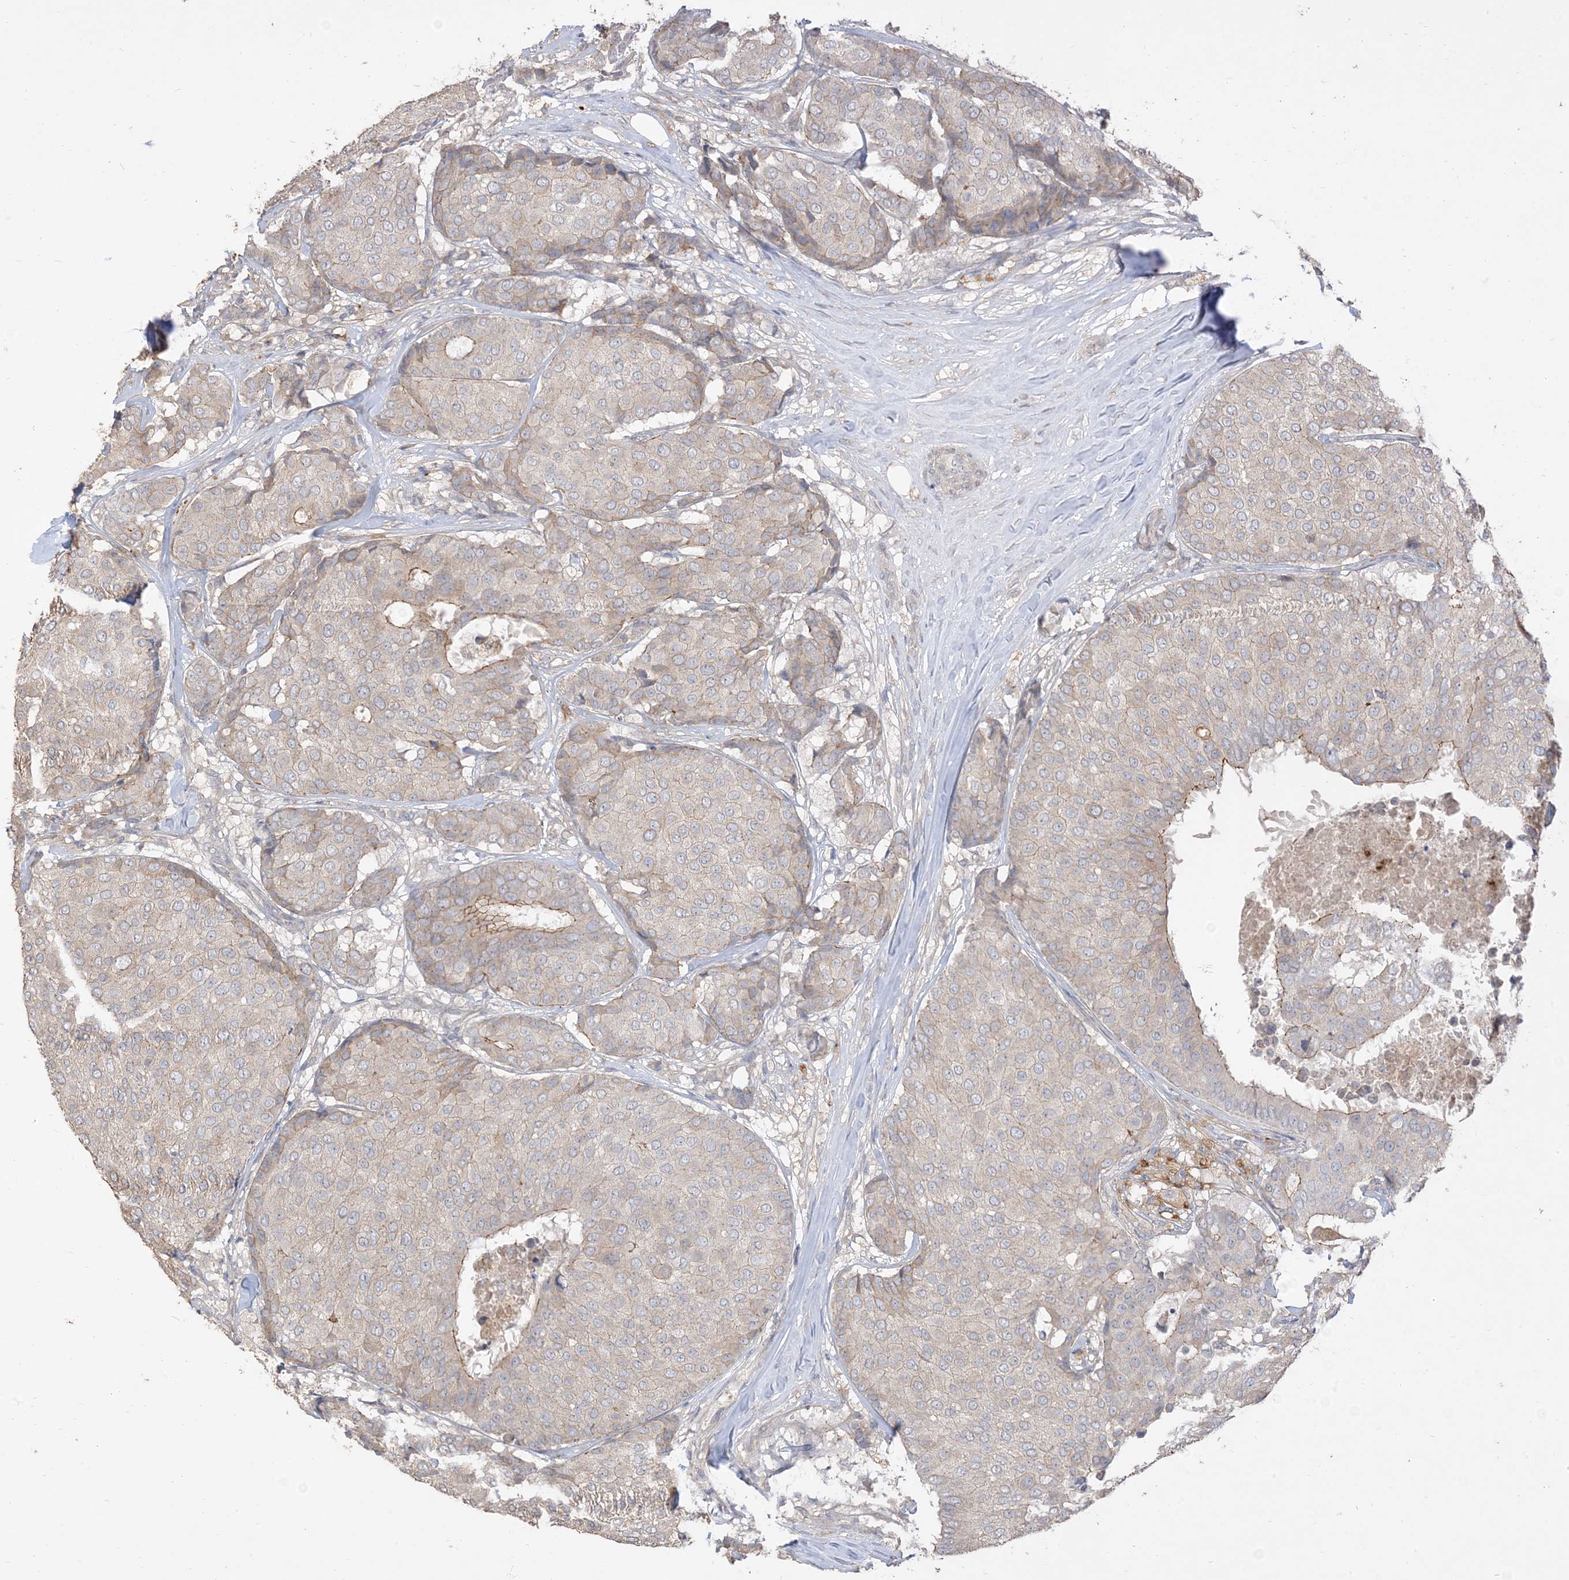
{"staining": {"intensity": "moderate", "quantity": "<25%", "location": "cytoplasmic/membranous"}, "tissue": "breast cancer", "cell_type": "Tumor cells", "image_type": "cancer", "snomed": [{"axis": "morphology", "description": "Duct carcinoma"}, {"axis": "topography", "description": "Breast"}], "caption": "Brown immunohistochemical staining in human breast invasive ductal carcinoma exhibits moderate cytoplasmic/membranous positivity in approximately <25% of tumor cells. Ihc stains the protein of interest in brown and the nuclei are stained blue.", "gene": "RNF175", "patient": {"sex": "female", "age": 75}}